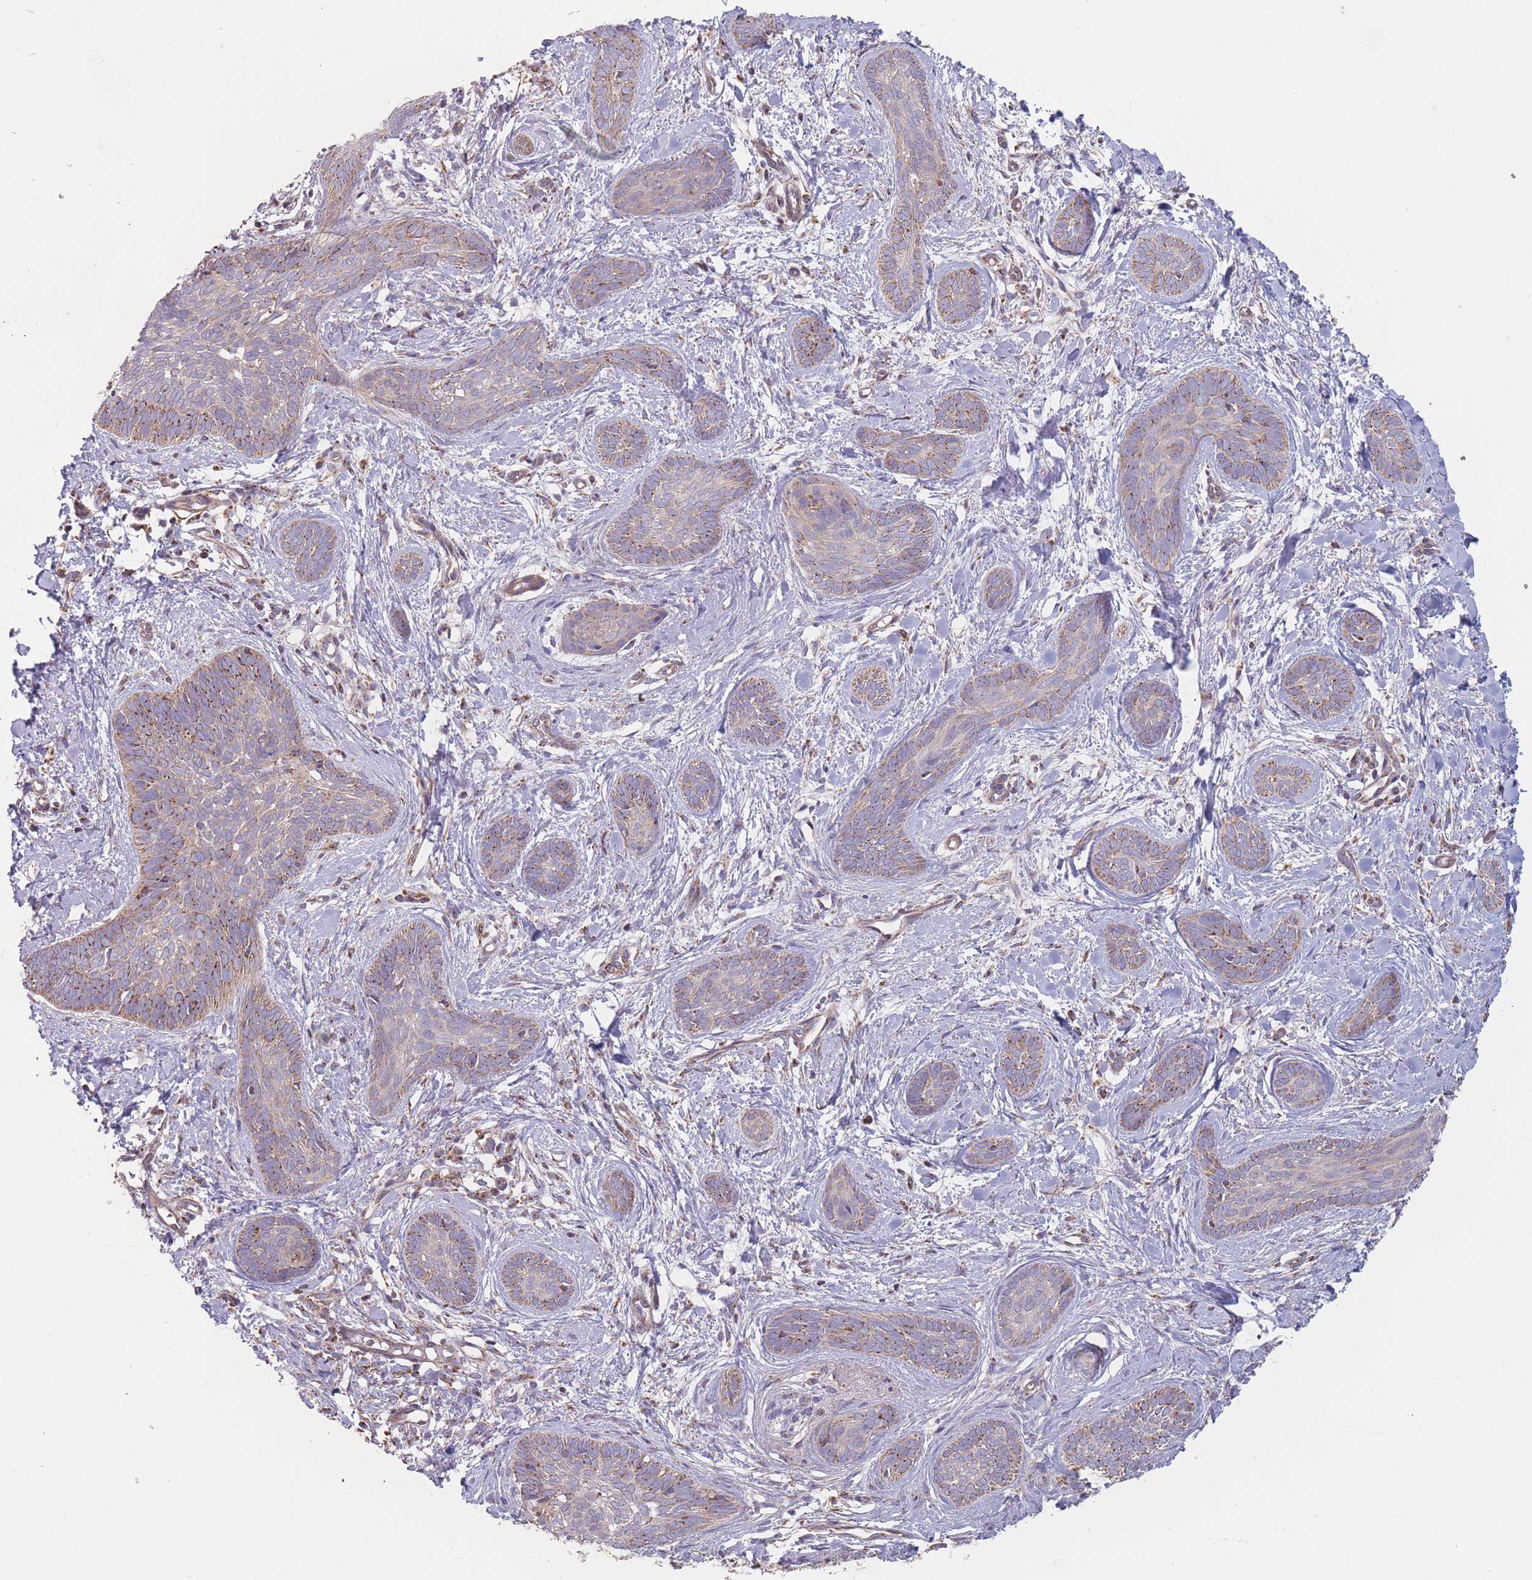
{"staining": {"intensity": "moderate", "quantity": ">75%", "location": "cytoplasmic/membranous"}, "tissue": "skin cancer", "cell_type": "Tumor cells", "image_type": "cancer", "snomed": [{"axis": "morphology", "description": "Basal cell carcinoma"}, {"axis": "topography", "description": "Skin"}], "caption": "This is an image of IHC staining of skin basal cell carcinoma, which shows moderate positivity in the cytoplasmic/membranous of tumor cells.", "gene": "KIF16B", "patient": {"sex": "female", "age": 81}}